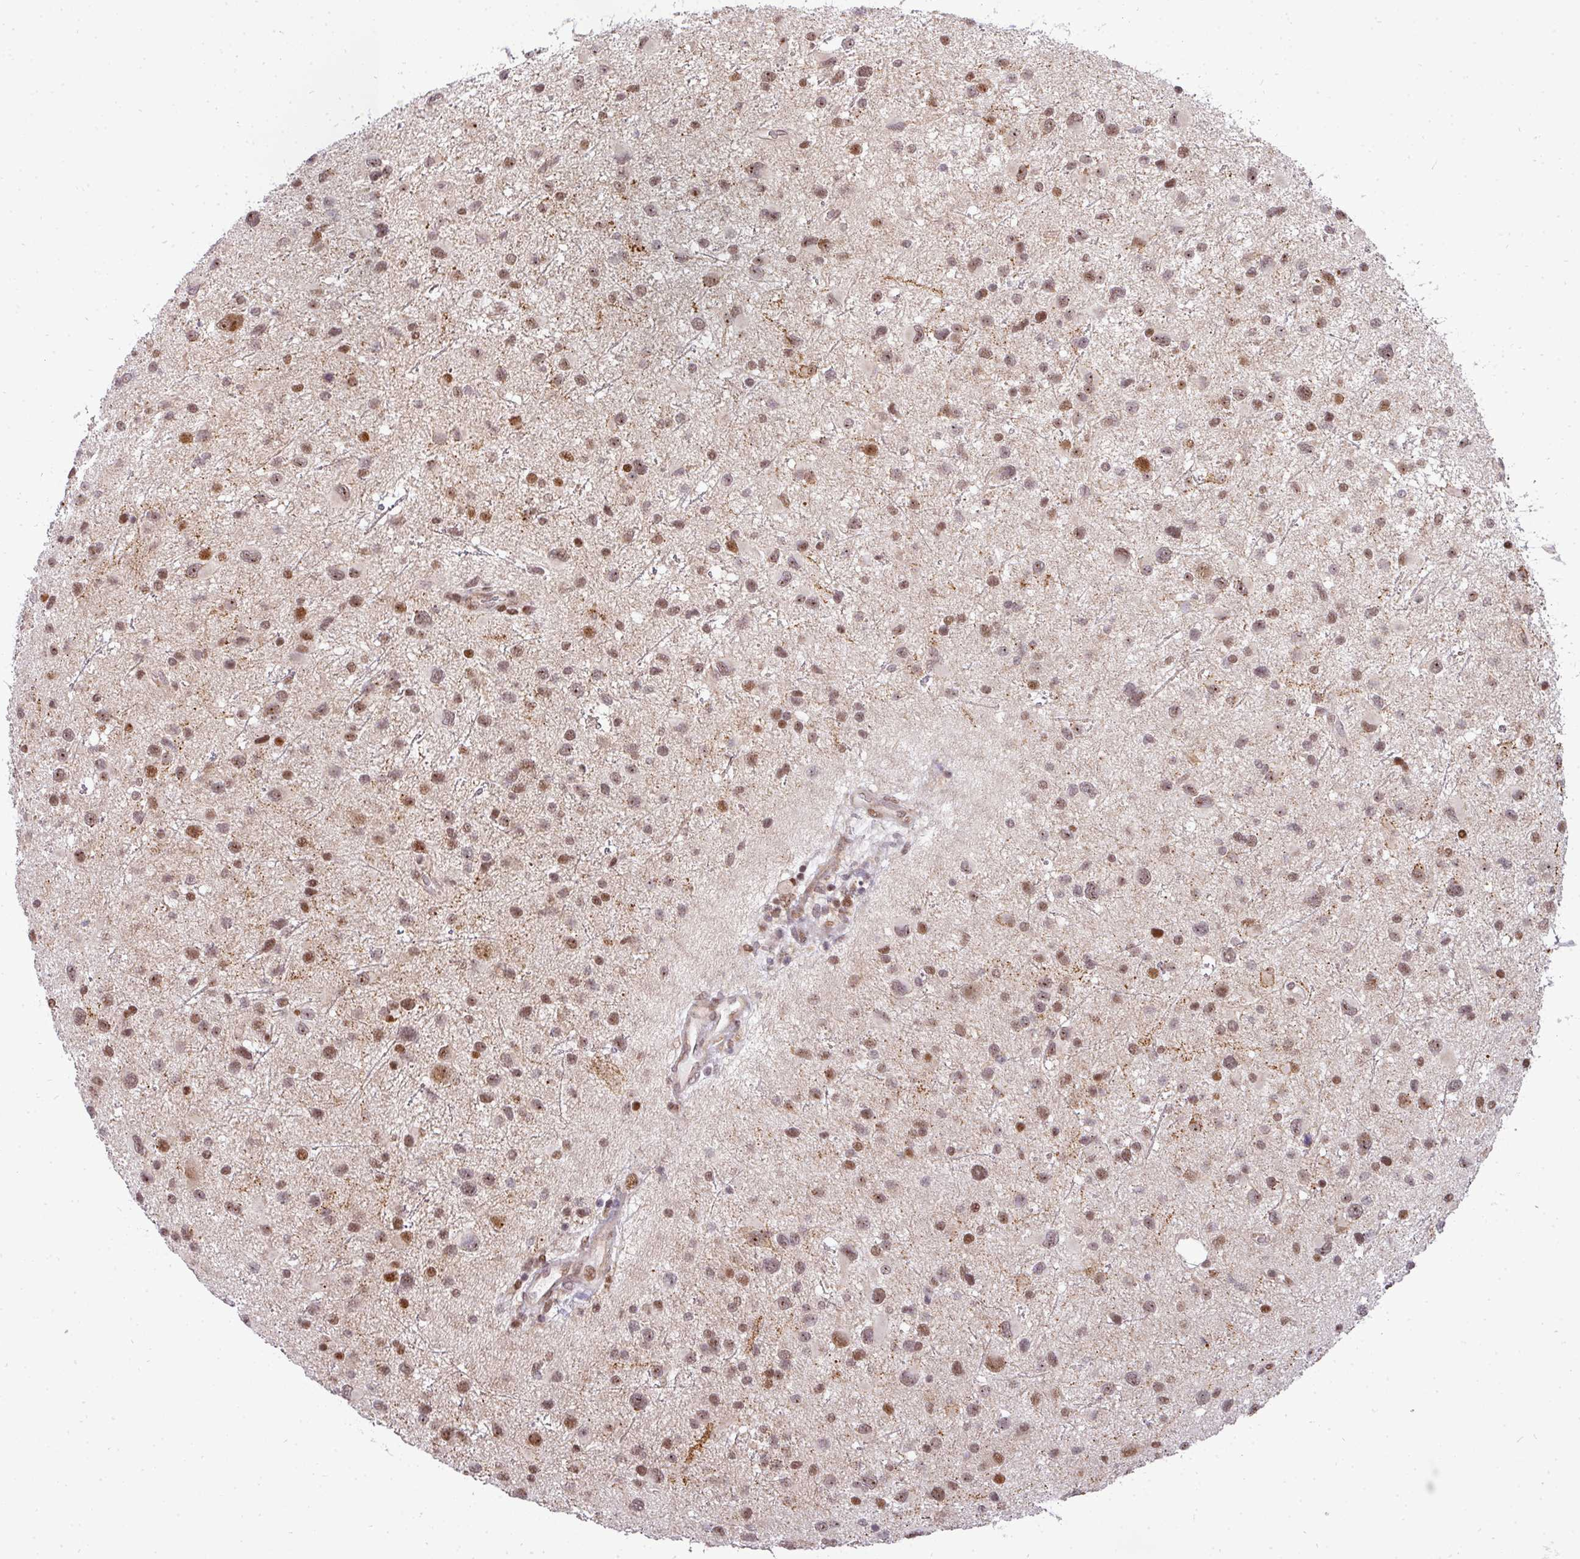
{"staining": {"intensity": "moderate", "quantity": ">75%", "location": "nuclear"}, "tissue": "glioma", "cell_type": "Tumor cells", "image_type": "cancer", "snomed": [{"axis": "morphology", "description": "Glioma, malignant, Low grade"}, {"axis": "topography", "description": "Brain"}], "caption": "Human malignant low-grade glioma stained for a protein (brown) exhibits moderate nuclear positive expression in approximately >75% of tumor cells.", "gene": "PATZ1", "patient": {"sex": "female", "age": 32}}